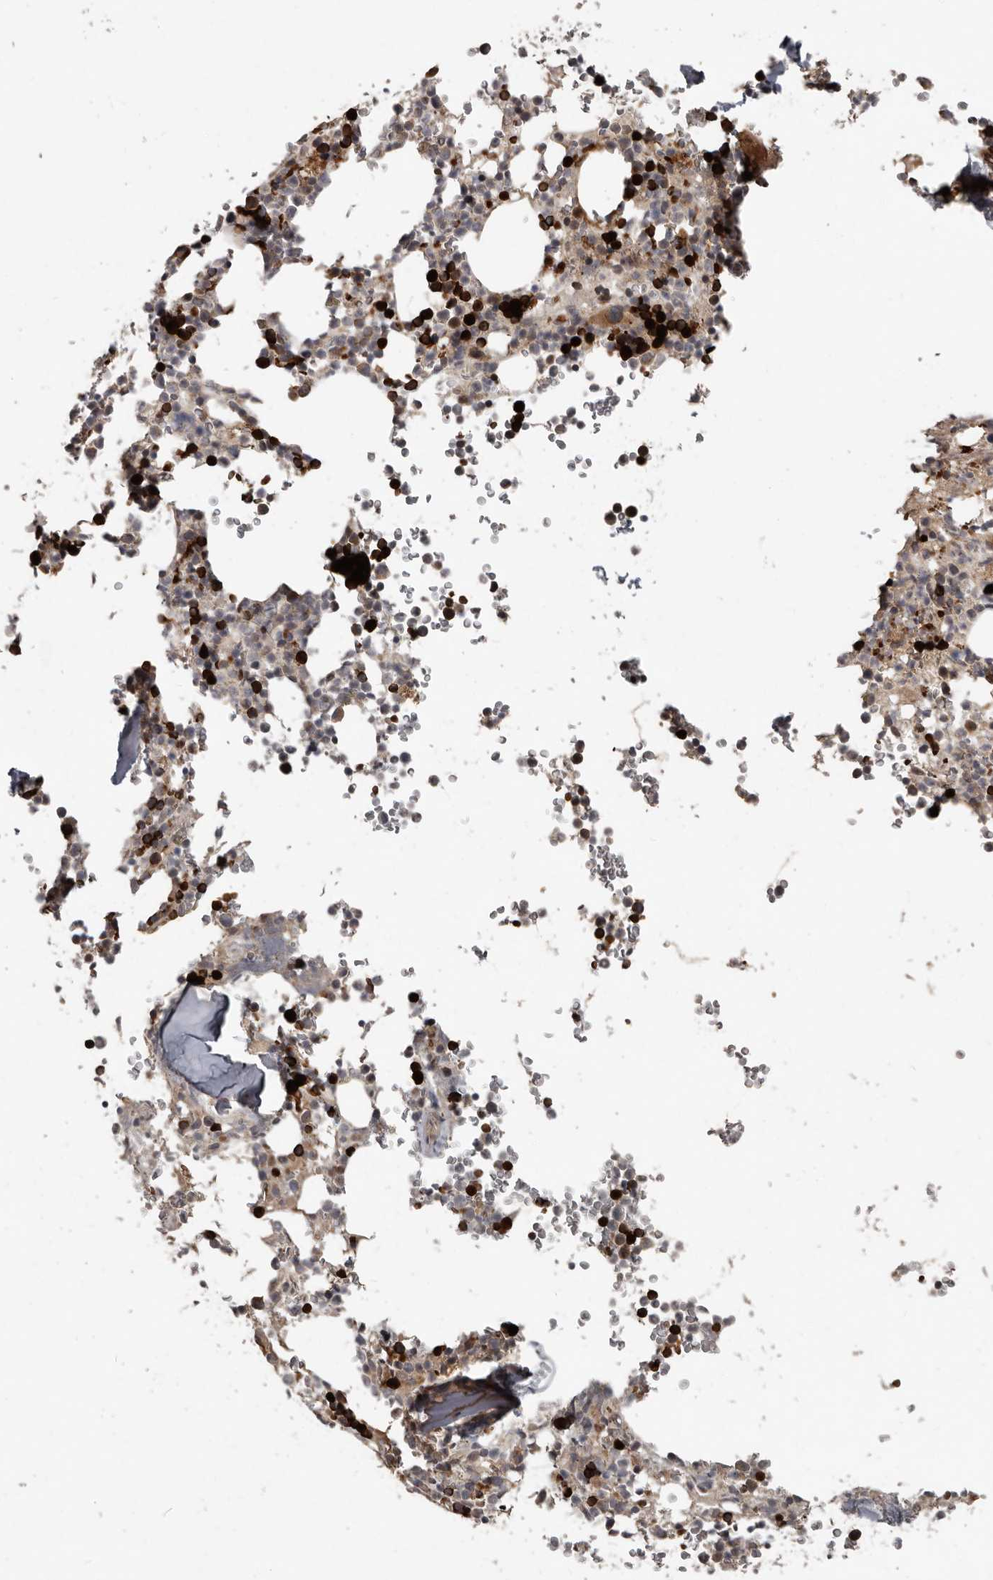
{"staining": {"intensity": "strong", "quantity": "<25%", "location": "cytoplasmic/membranous"}, "tissue": "bone marrow", "cell_type": "Hematopoietic cells", "image_type": "normal", "snomed": [{"axis": "morphology", "description": "Normal tissue, NOS"}, {"axis": "topography", "description": "Bone marrow"}], "caption": "The histopathology image reveals staining of unremarkable bone marrow, revealing strong cytoplasmic/membranous protein staining (brown color) within hematopoietic cells. (IHC, brightfield microscopy, high magnification).", "gene": "FBXO31", "patient": {"sex": "male", "age": 58}}